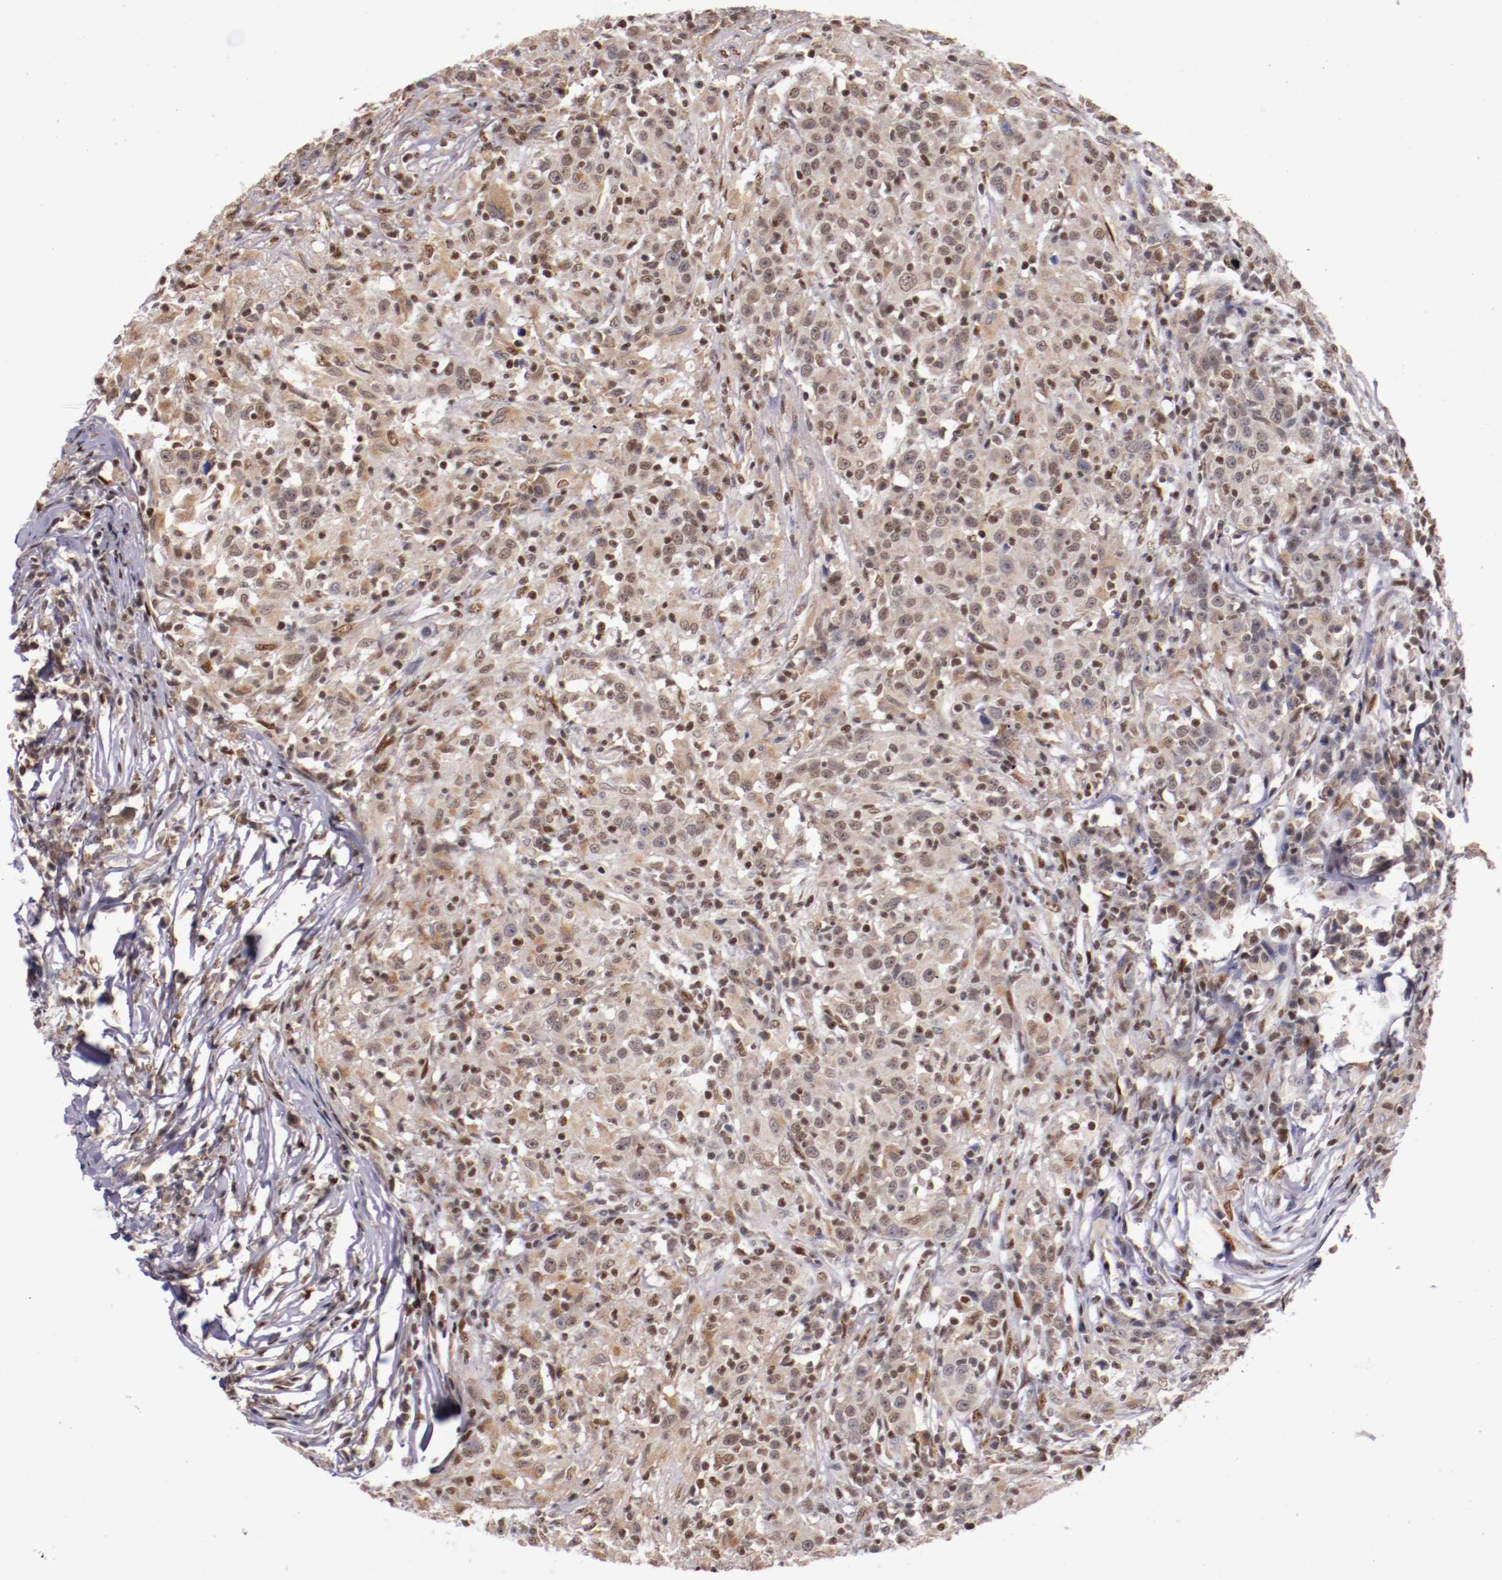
{"staining": {"intensity": "weak", "quantity": "25%-75%", "location": "cytoplasmic/membranous,nuclear"}, "tissue": "head and neck cancer", "cell_type": "Tumor cells", "image_type": "cancer", "snomed": [{"axis": "morphology", "description": "Adenocarcinoma, NOS"}, {"axis": "topography", "description": "Salivary gland"}, {"axis": "topography", "description": "Head-Neck"}], "caption": "This image reveals immunohistochemistry staining of human adenocarcinoma (head and neck), with low weak cytoplasmic/membranous and nuclear positivity in approximately 25%-75% of tumor cells.", "gene": "SRF", "patient": {"sex": "female", "age": 65}}